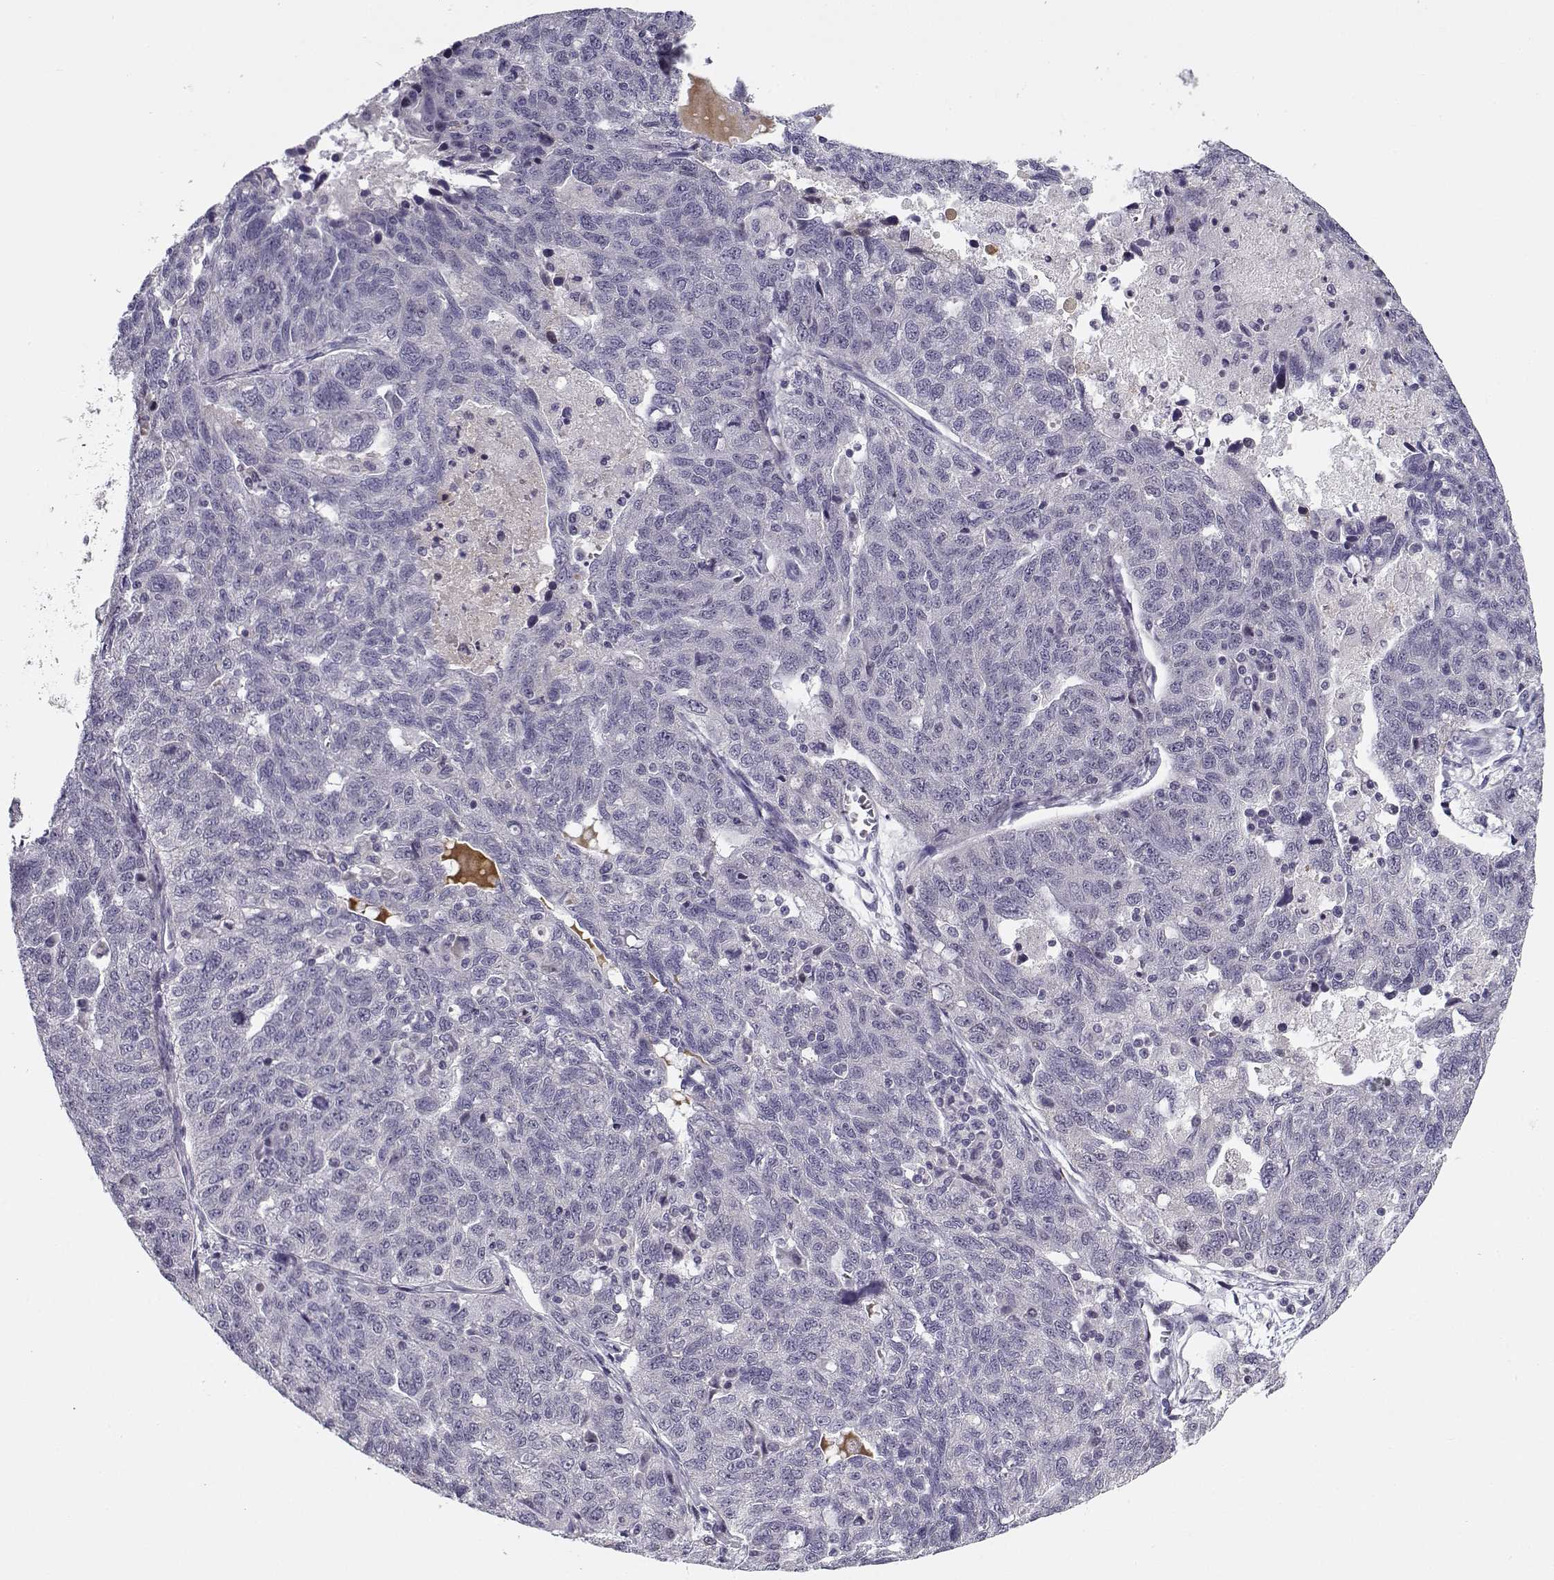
{"staining": {"intensity": "negative", "quantity": "none", "location": "none"}, "tissue": "ovarian cancer", "cell_type": "Tumor cells", "image_type": "cancer", "snomed": [{"axis": "morphology", "description": "Cystadenocarcinoma, serous, NOS"}, {"axis": "topography", "description": "Ovary"}], "caption": "The image demonstrates no significant expression in tumor cells of ovarian serous cystadenocarcinoma.", "gene": "DDX25", "patient": {"sex": "female", "age": 71}}